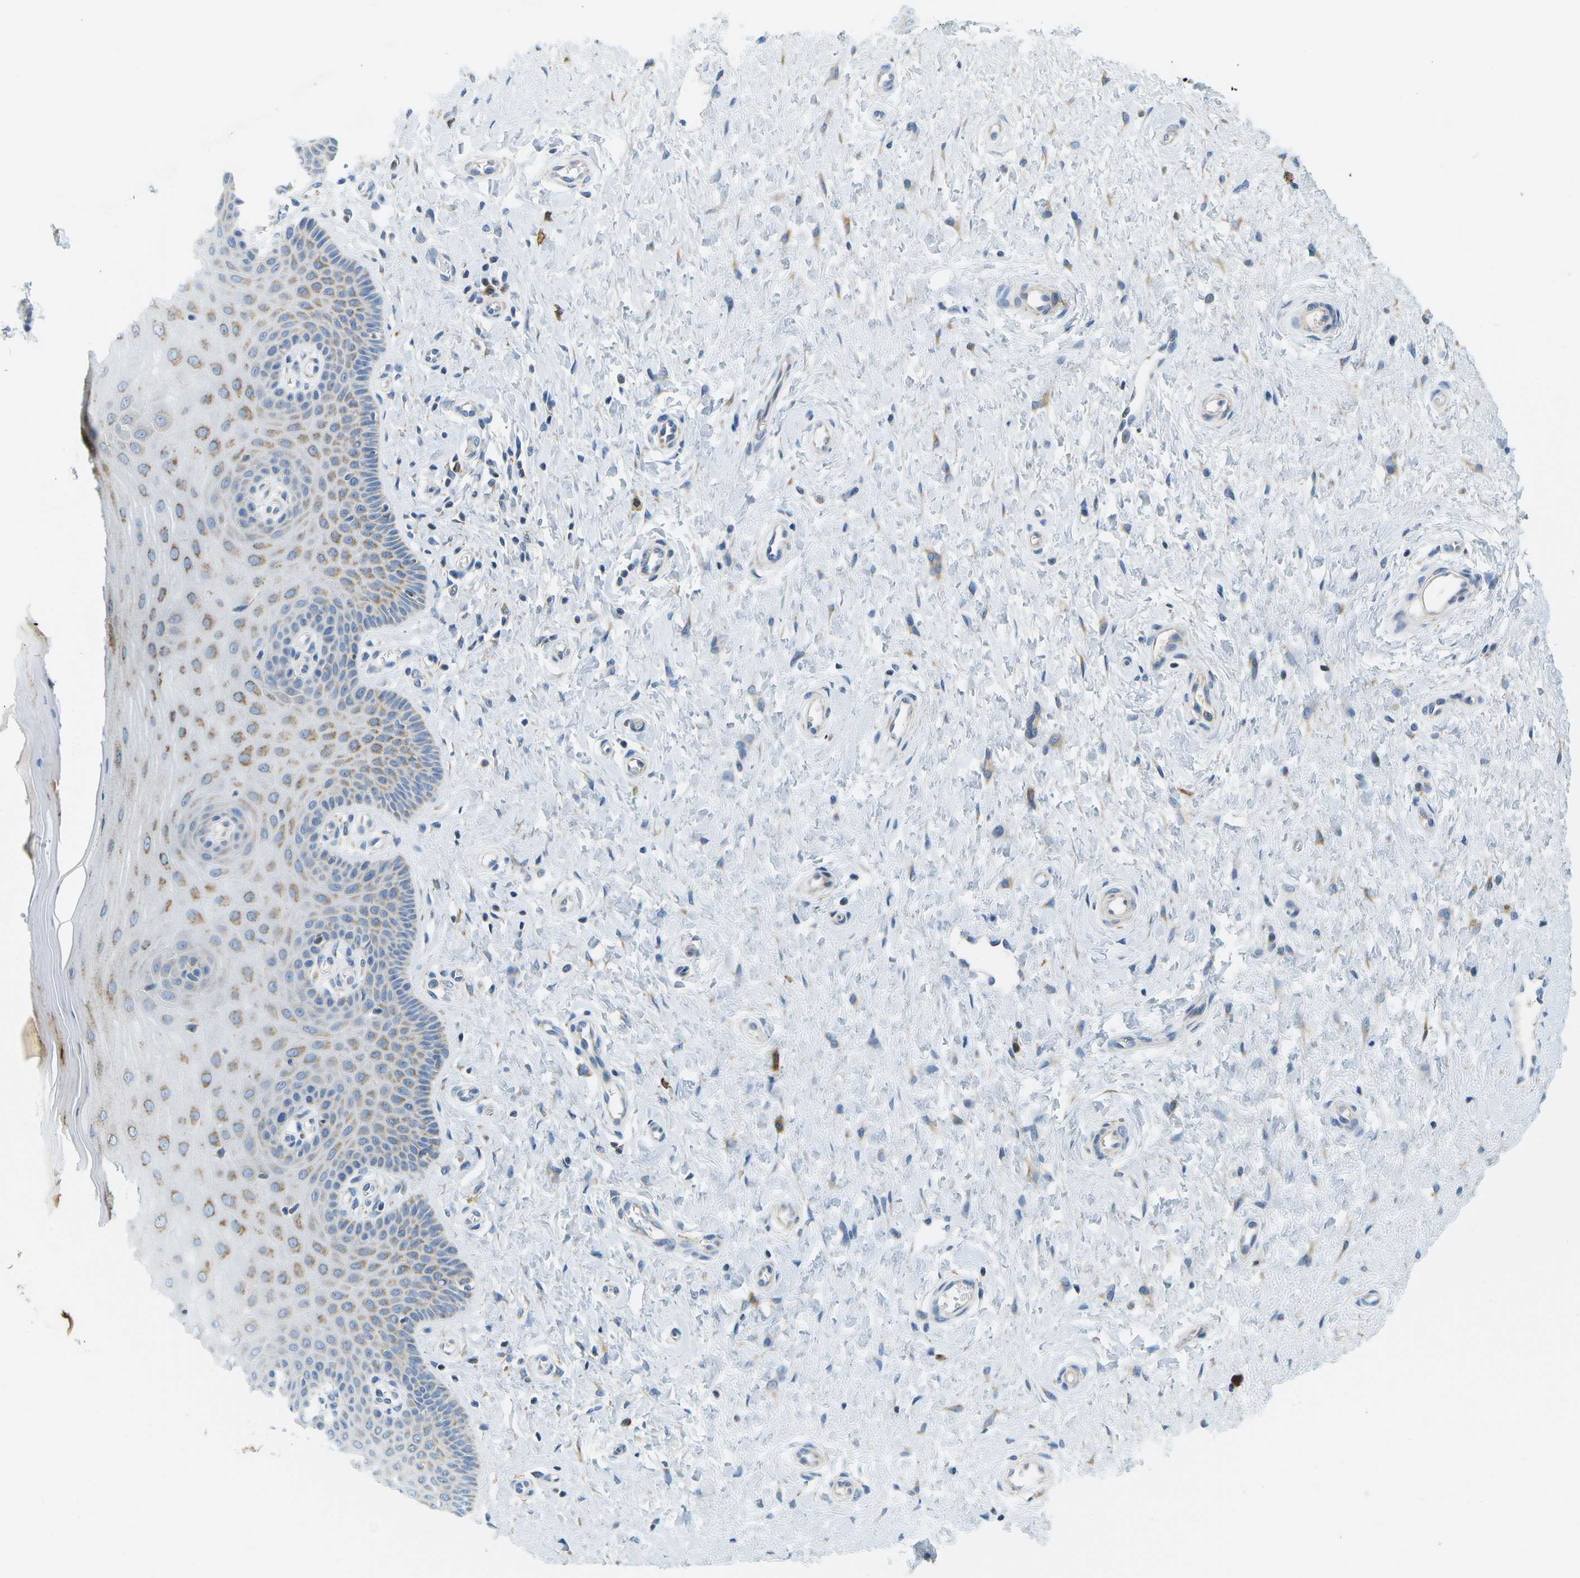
{"staining": {"intensity": "negative", "quantity": "none", "location": "none"}, "tissue": "cervix", "cell_type": "Glandular cells", "image_type": "normal", "snomed": [{"axis": "morphology", "description": "Normal tissue, NOS"}, {"axis": "topography", "description": "Cervix"}], "caption": "IHC histopathology image of unremarkable cervix: cervix stained with DAB (3,3'-diaminobenzidine) exhibits no significant protein expression in glandular cells. (DAB (3,3'-diaminobenzidine) immunohistochemistry visualized using brightfield microscopy, high magnification).", "gene": "PTGIS", "patient": {"sex": "female", "age": 55}}